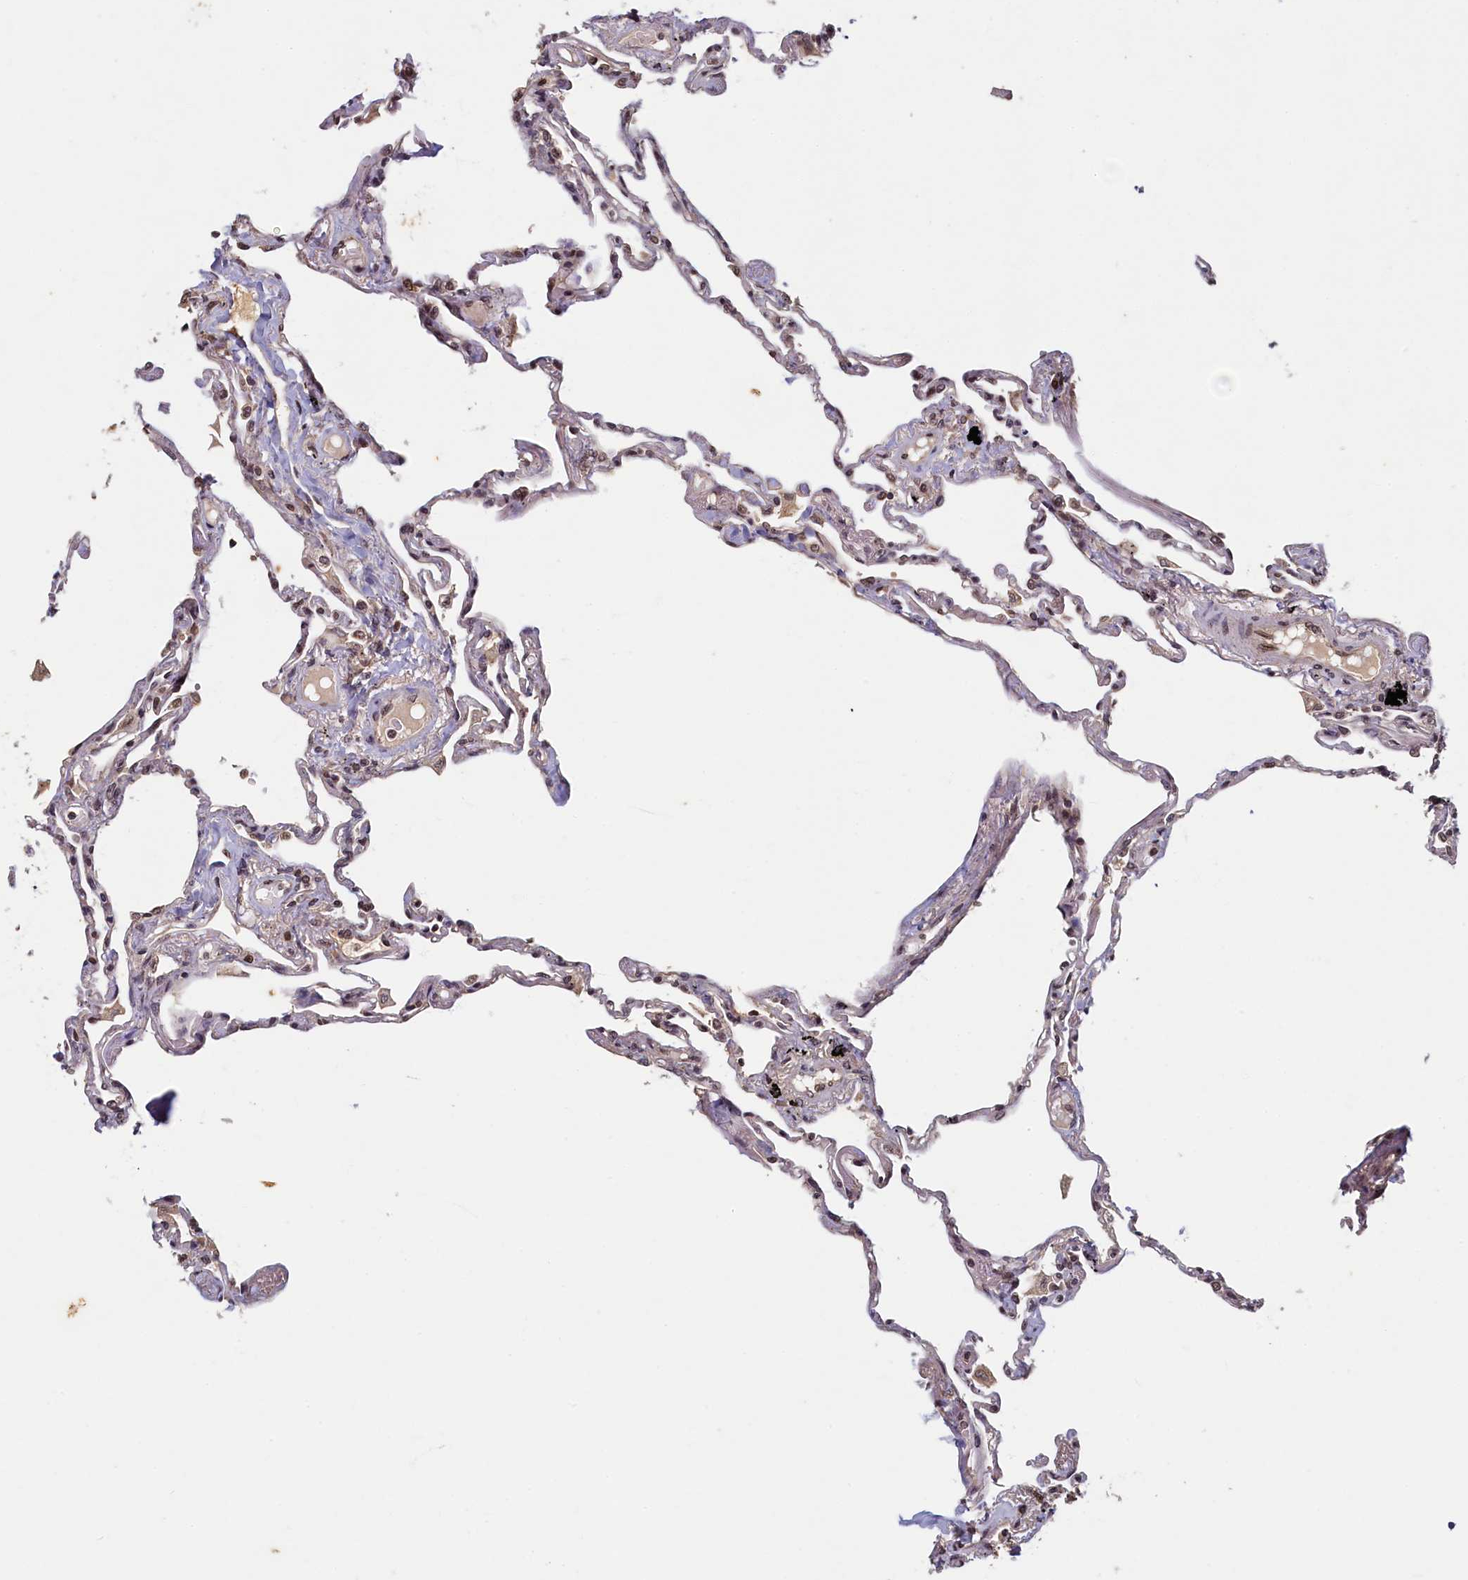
{"staining": {"intensity": "moderate", "quantity": "25%-75%", "location": "nuclear"}, "tissue": "lung", "cell_type": "Alveolar cells", "image_type": "normal", "snomed": [{"axis": "morphology", "description": "Normal tissue, NOS"}, {"axis": "topography", "description": "Lung"}], "caption": "The photomicrograph demonstrates staining of normal lung, revealing moderate nuclear protein positivity (brown color) within alveolar cells.", "gene": "CKAP2L", "patient": {"sex": "female", "age": 67}}